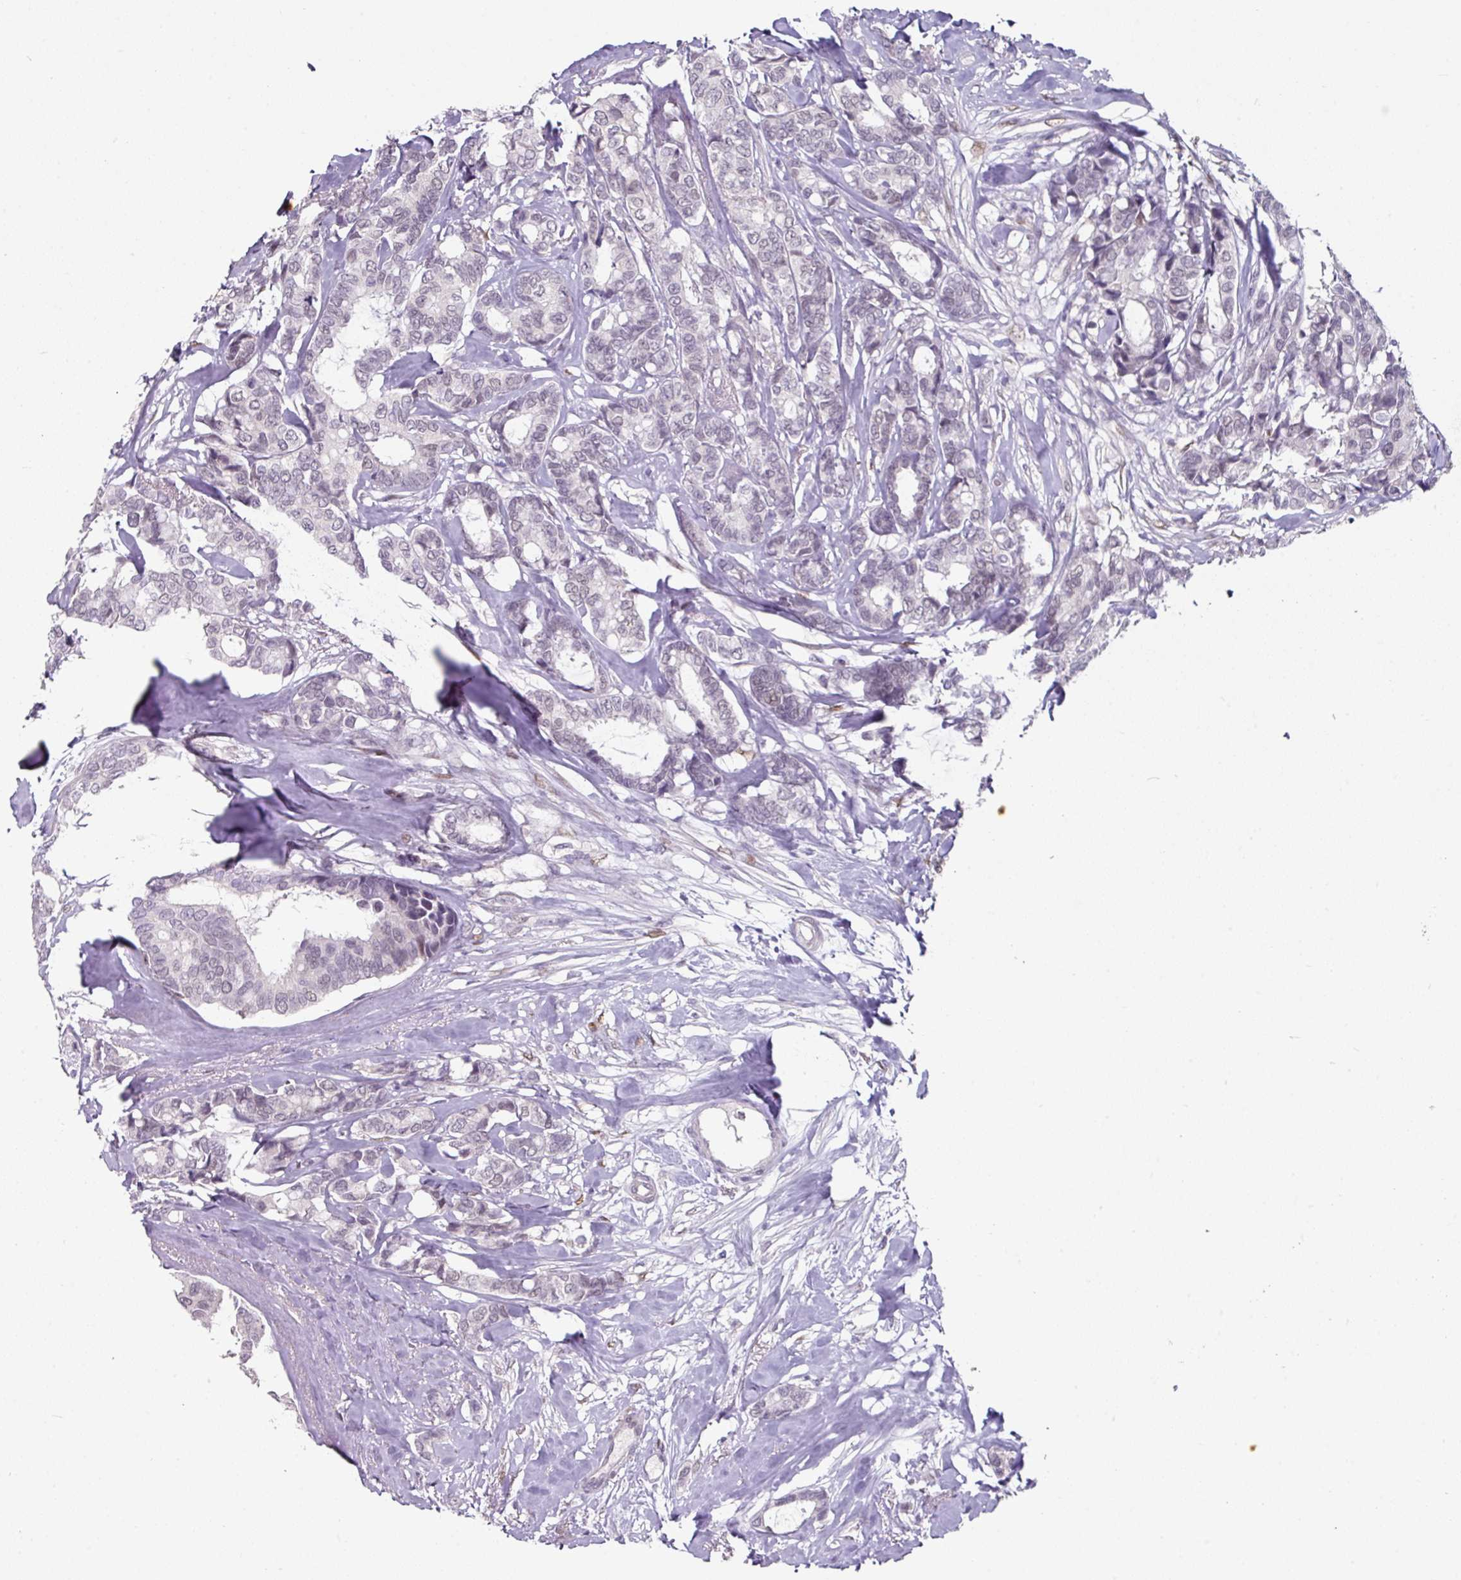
{"staining": {"intensity": "weak", "quantity": "25%-75%", "location": "nuclear"}, "tissue": "breast cancer", "cell_type": "Tumor cells", "image_type": "cancer", "snomed": [{"axis": "morphology", "description": "Duct carcinoma"}, {"axis": "topography", "description": "Breast"}], "caption": "DAB immunohistochemical staining of breast cancer exhibits weak nuclear protein positivity in about 25%-75% of tumor cells. Immunohistochemistry (ihc) stains the protein in brown and the nuclei are stained blue.", "gene": "ELK1", "patient": {"sex": "female", "age": 87}}